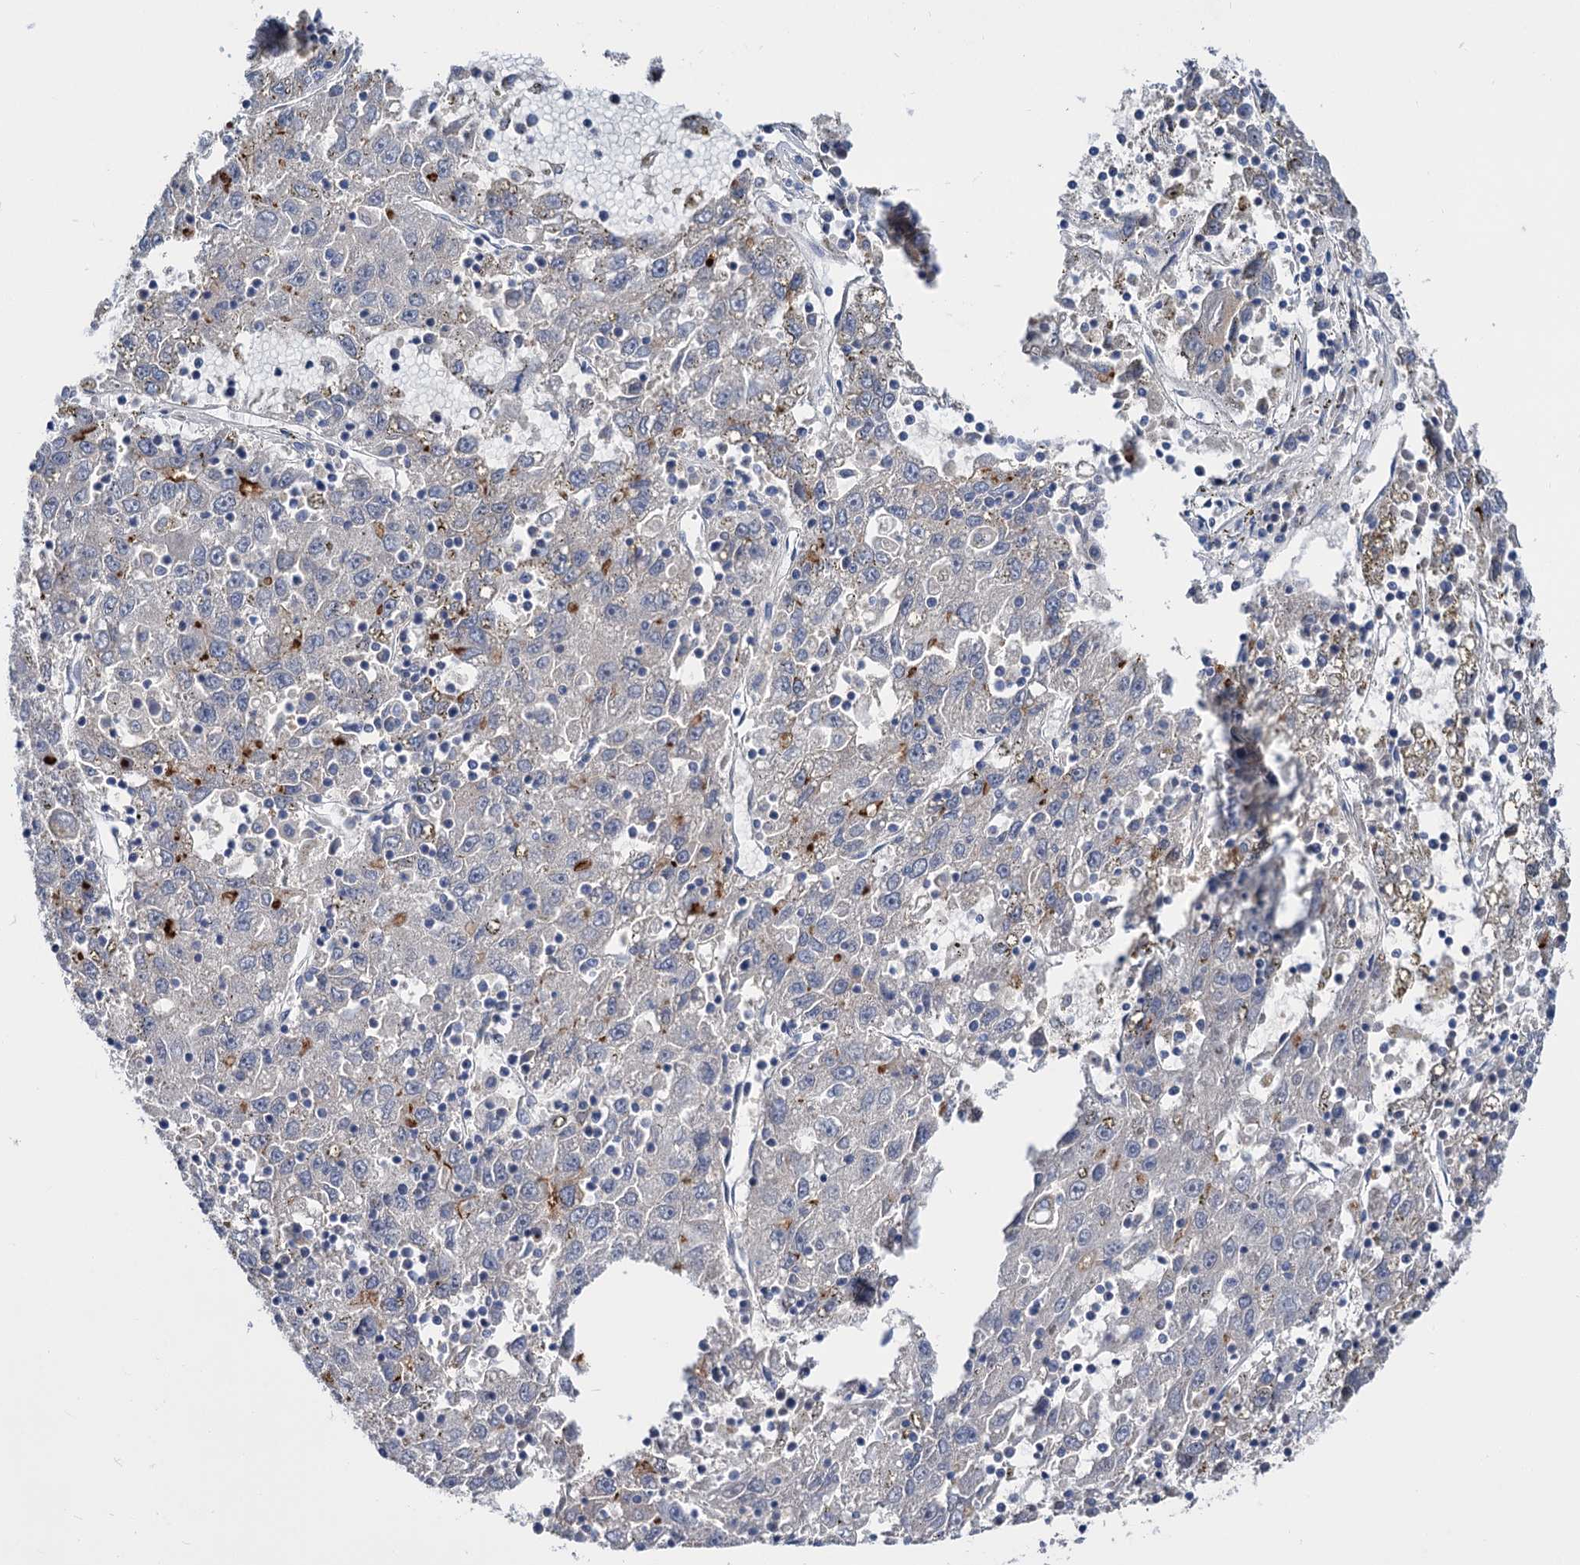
{"staining": {"intensity": "negative", "quantity": "none", "location": "none"}, "tissue": "liver cancer", "cell_type": "Tumor cells", "image_type": "cancer", "snomed": [{"axis": "morphology", "description": "Carcinoma, Hepatocellular, NOS"}, {"axis": "topography", "description": "Liver"}], "caption": "This is an immunohistochemistry photomicrograph of human hepatocellular carcinoma (liver). There is no staining in tumor cells.", "gene": "NEK10", "patient": {"sex": "male", "age": 49}}